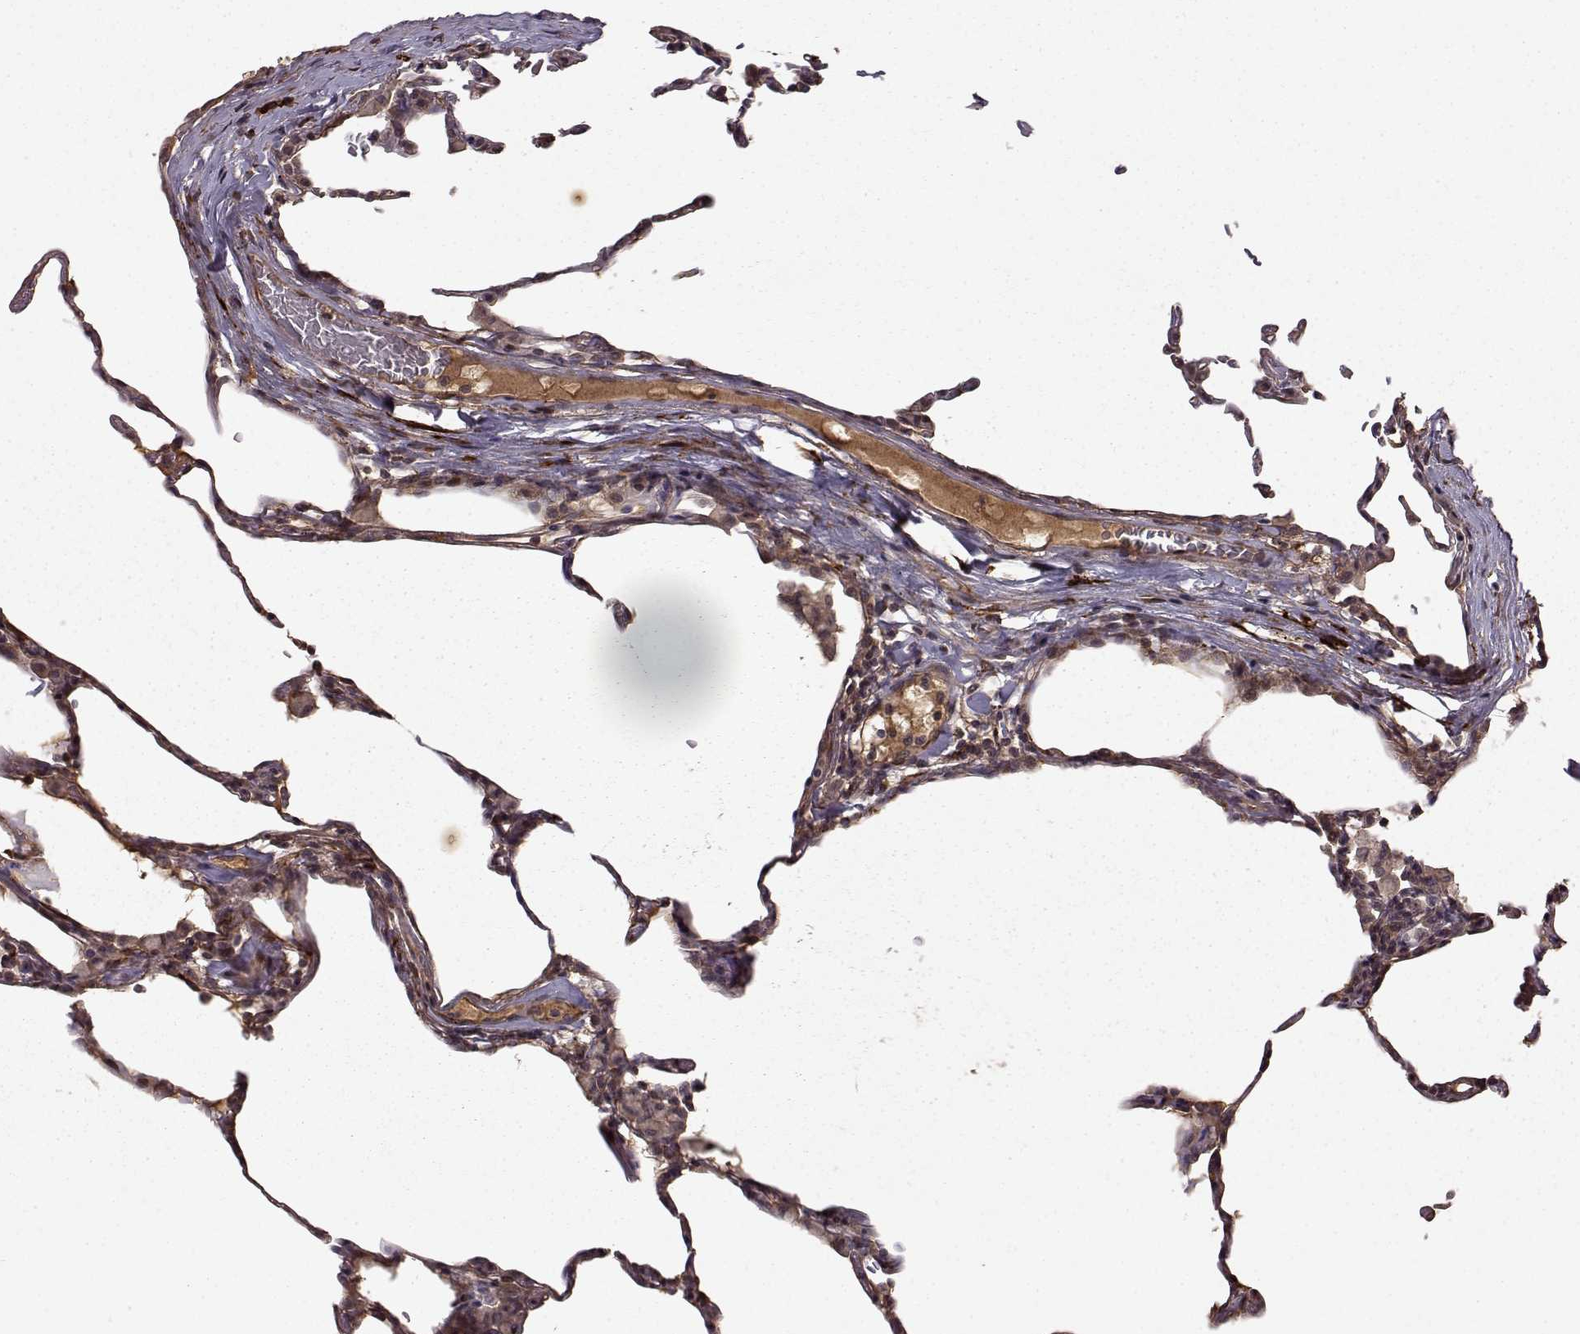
{"staining": {"intensity": "moderate", "quantity": "25%-75%", "location": "cytoplasmic/membranous"}, "tissue": "lung", "cell_type": "Alveolar cells", "image_type": "normal", "snomed": [{"axis": "morphology", "description": "Normal tissue, NOS"}, {"axis": "topography", "description": "Lung"}], "caption": "Moderate cytoplasmic/membranous protein expression is present in approximately 25%-75% of alveolar cells in lung.", "gene": "FSTL1", "patient": {"sex": "female", "age": 57}}